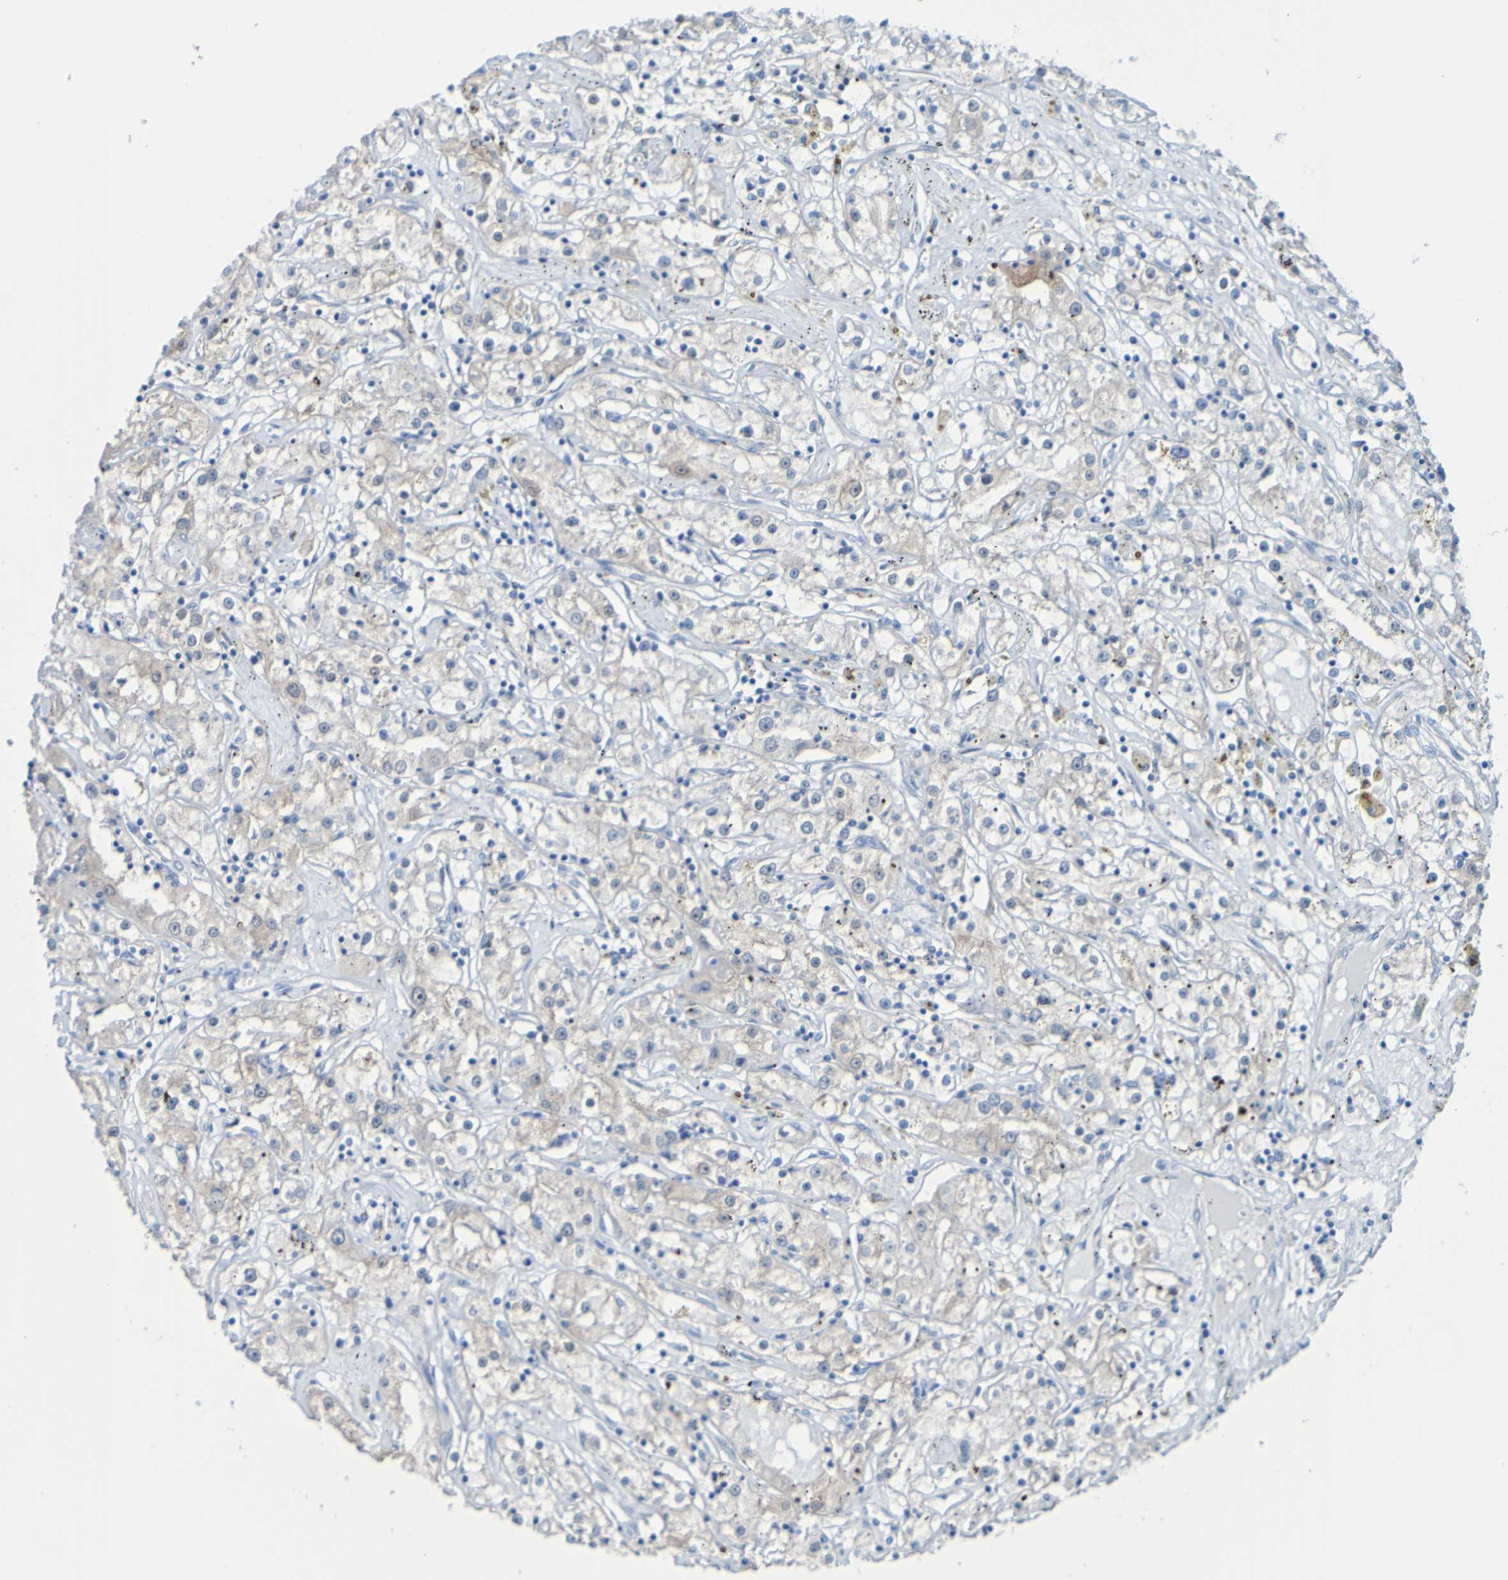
{"staining": {"intensity": "weak", "quantity": "<25%", "location": "cytoplasmic/membranous"}, "tissue": "renal cancer", "cell_type": "Tumor cells", "image_type": "cancer", "snomed": [{"axis": "morphology", "description": "Adenocarcinoma, NOS"}, {"axis": "topography", "description": "Kidney"}], "caption": "There is no significant positivity in tumor cells of renal adenocarcinoma.", "gene": "ACMSD", "patient": {"sex": "male", "age": 56}}